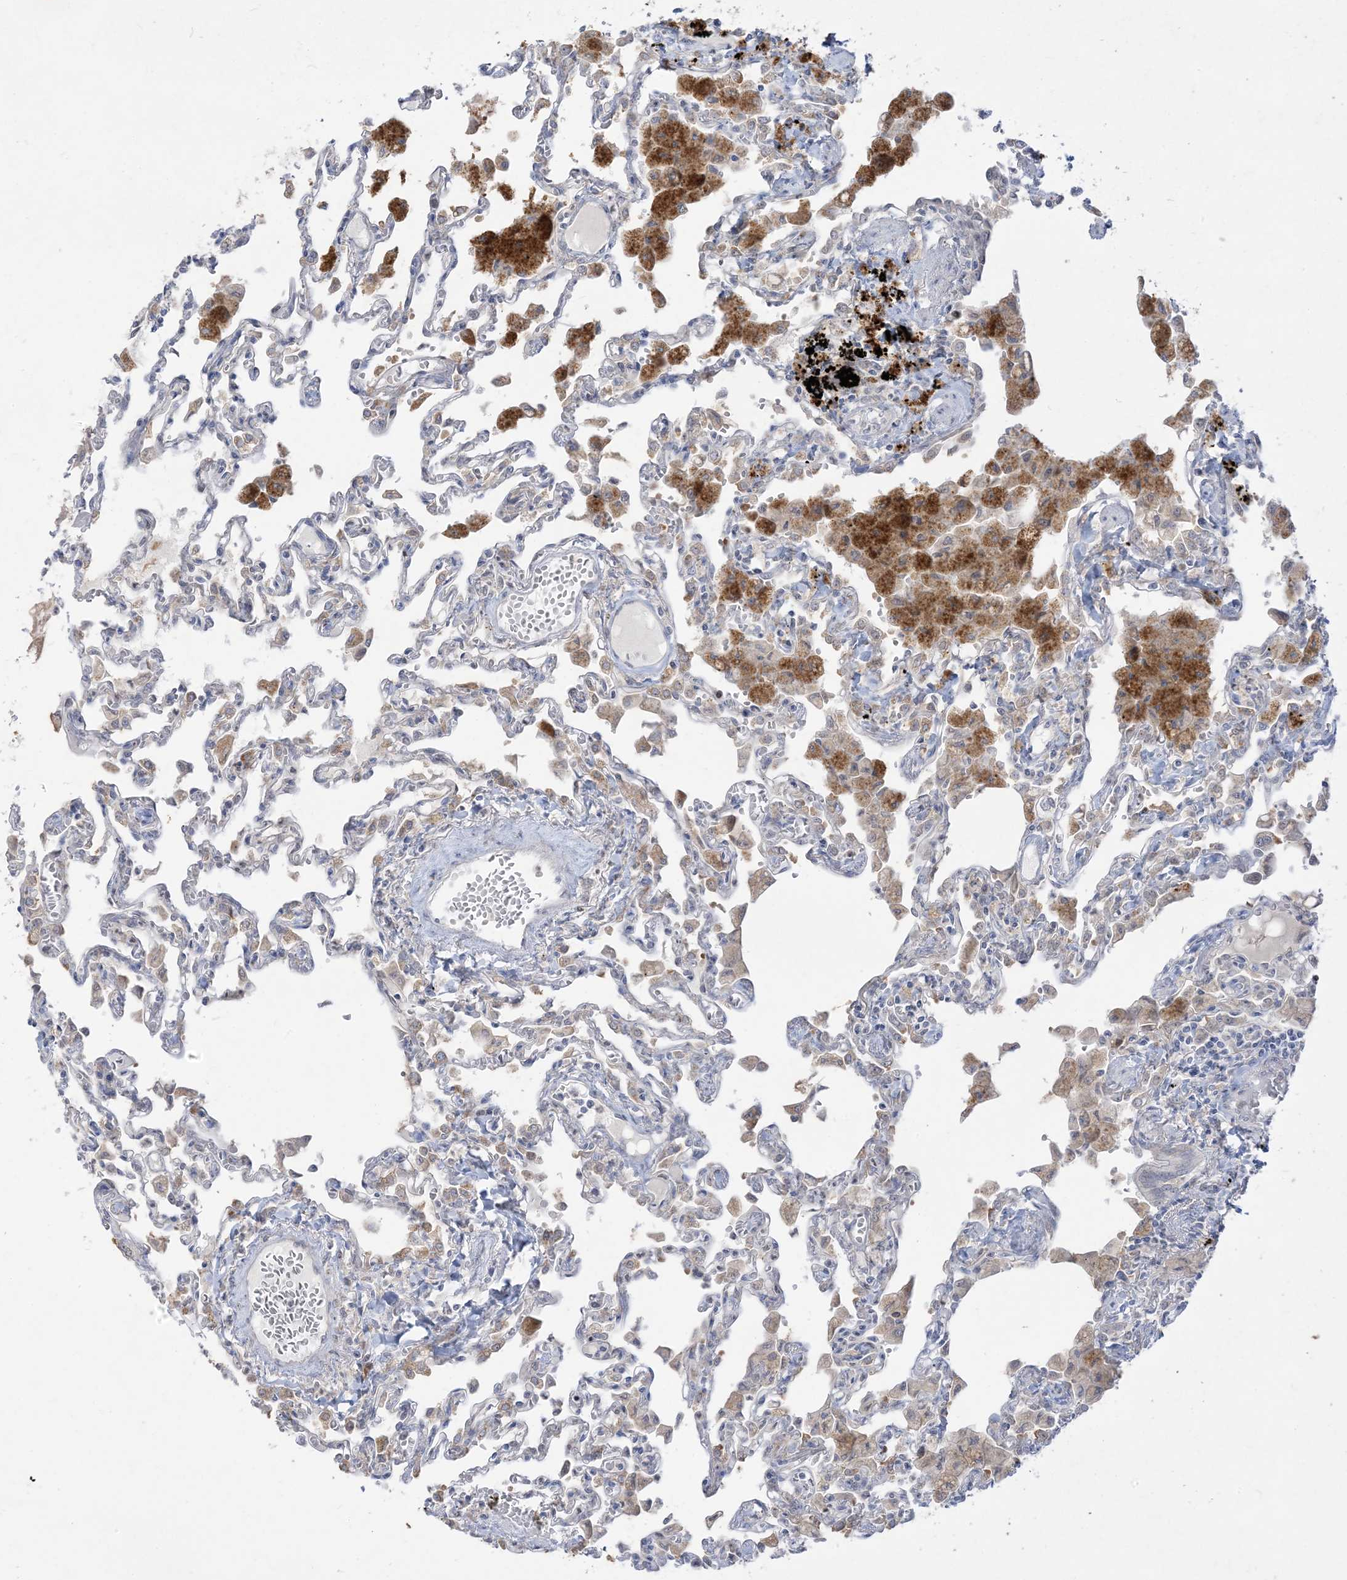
{"staining": {"intensity": "negative", "quantity": "none", "location": "none"}, "tissue": "lung", "cell_type": "Alveolar cells", "image_type": "normal", "snomed": [{"axis": "morphology", "description": "Normal tissue, NOS"}, {"axis": "topography", "description": "Bronchus"}, {"axis": "topography", "description": "Lung"}], "caption": "Alveolar cells show no significant positivity in unremarkable lung. (IHC, brightfield microscopy, high magnification).", "gene": "LOXL3", "patient": {"sex": "female", "age": 49}}